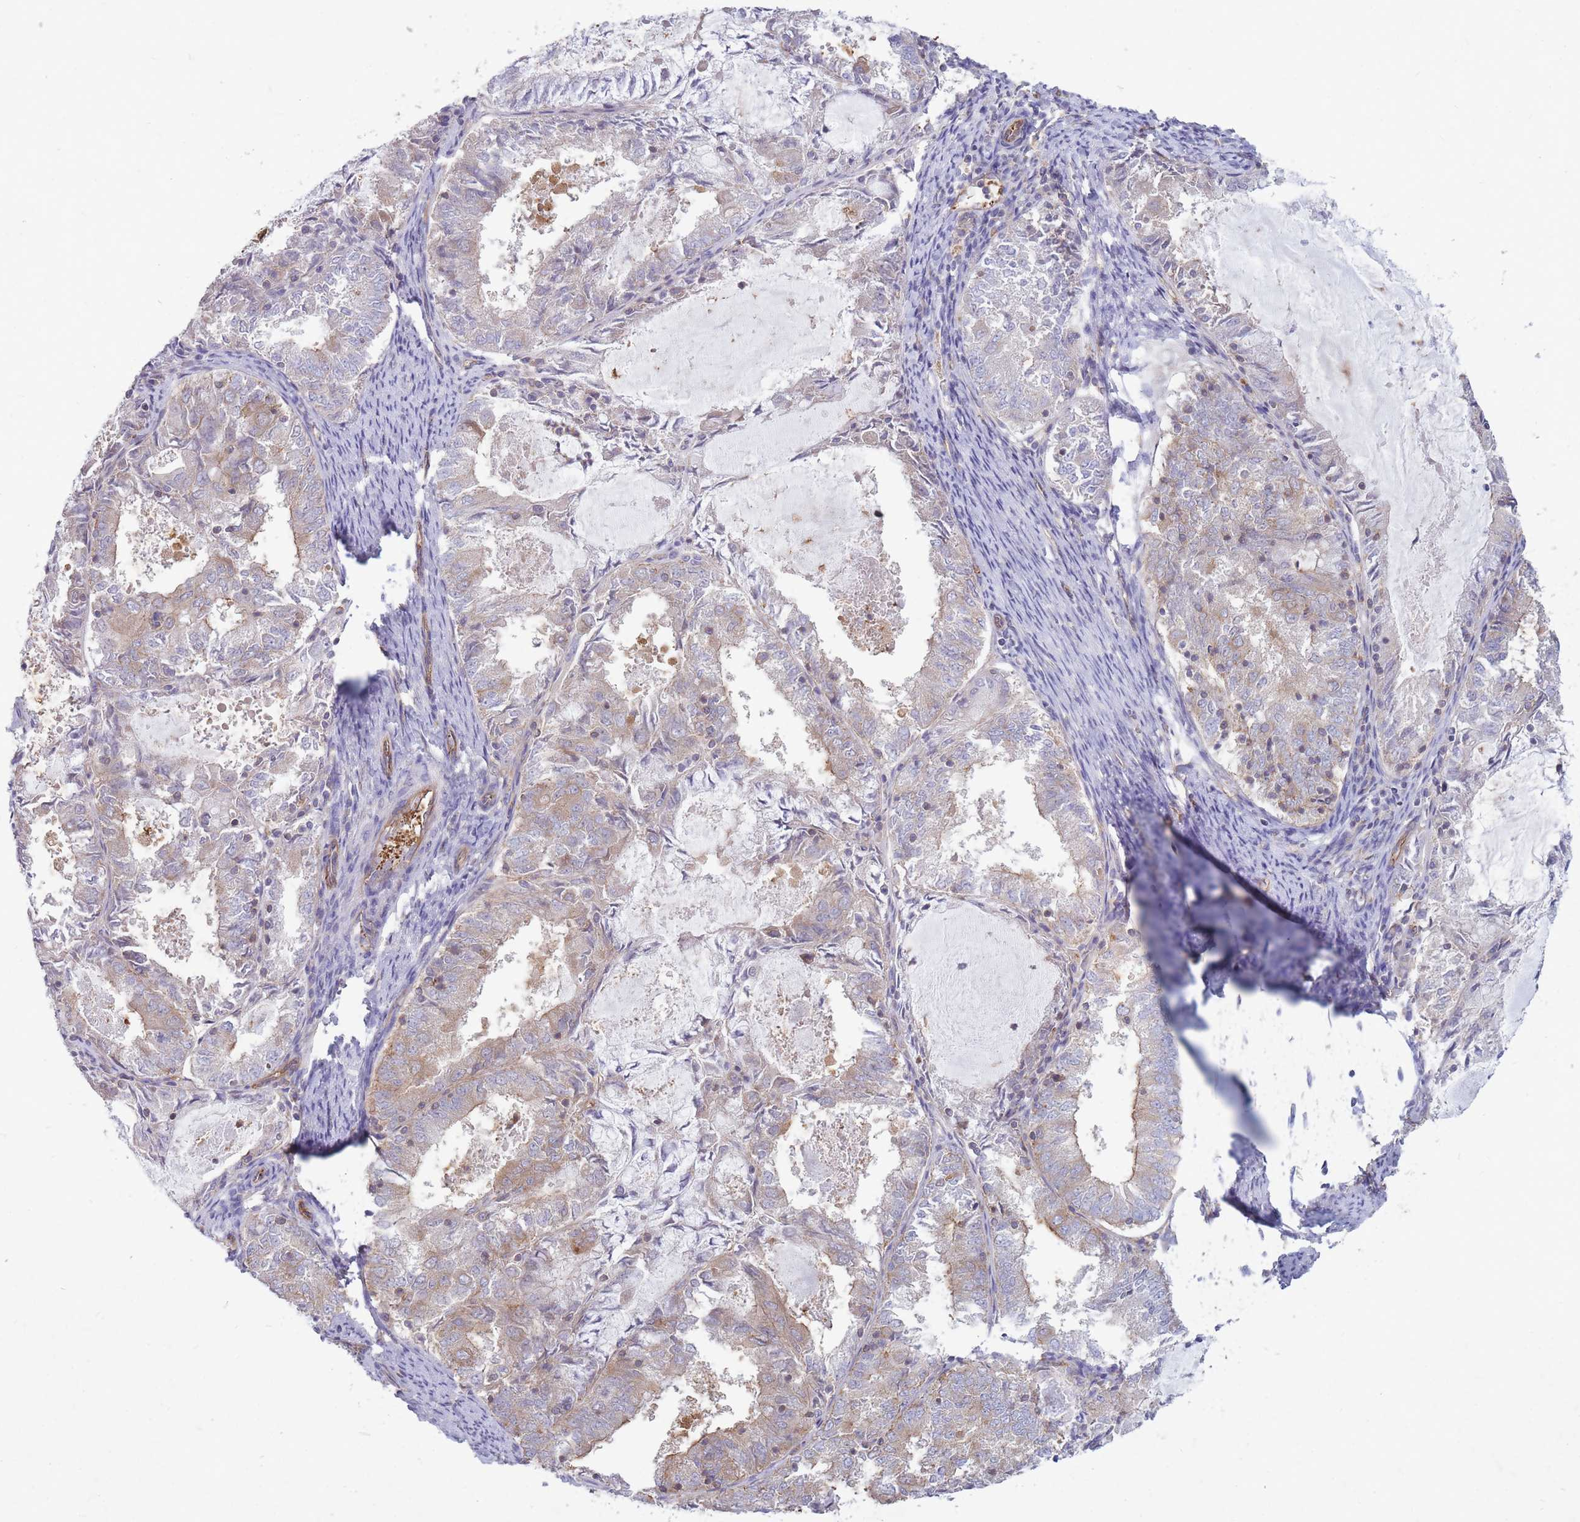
{"staining": {"intensity": "weak", "quantity": "<25%", "location": "cytoplasmic/membranous"}, "tissue": "endometrial cancer", "cell_type": "Tumor cells", "image_type": "cancer", "snomed": [{"axis": "morphology", "description": "Adenocarcinoma, NOS"}, {"axis": "topography", "description": "Endometrium"}], "caption": "Tumor cells are negative for protein expression in human adenocarcinoma (endometrial). (Immunohistochemistry, brightfield microscopy, high magnification).", "gene": "GGA1", "patient": {"sex": "female", "age": 57}}